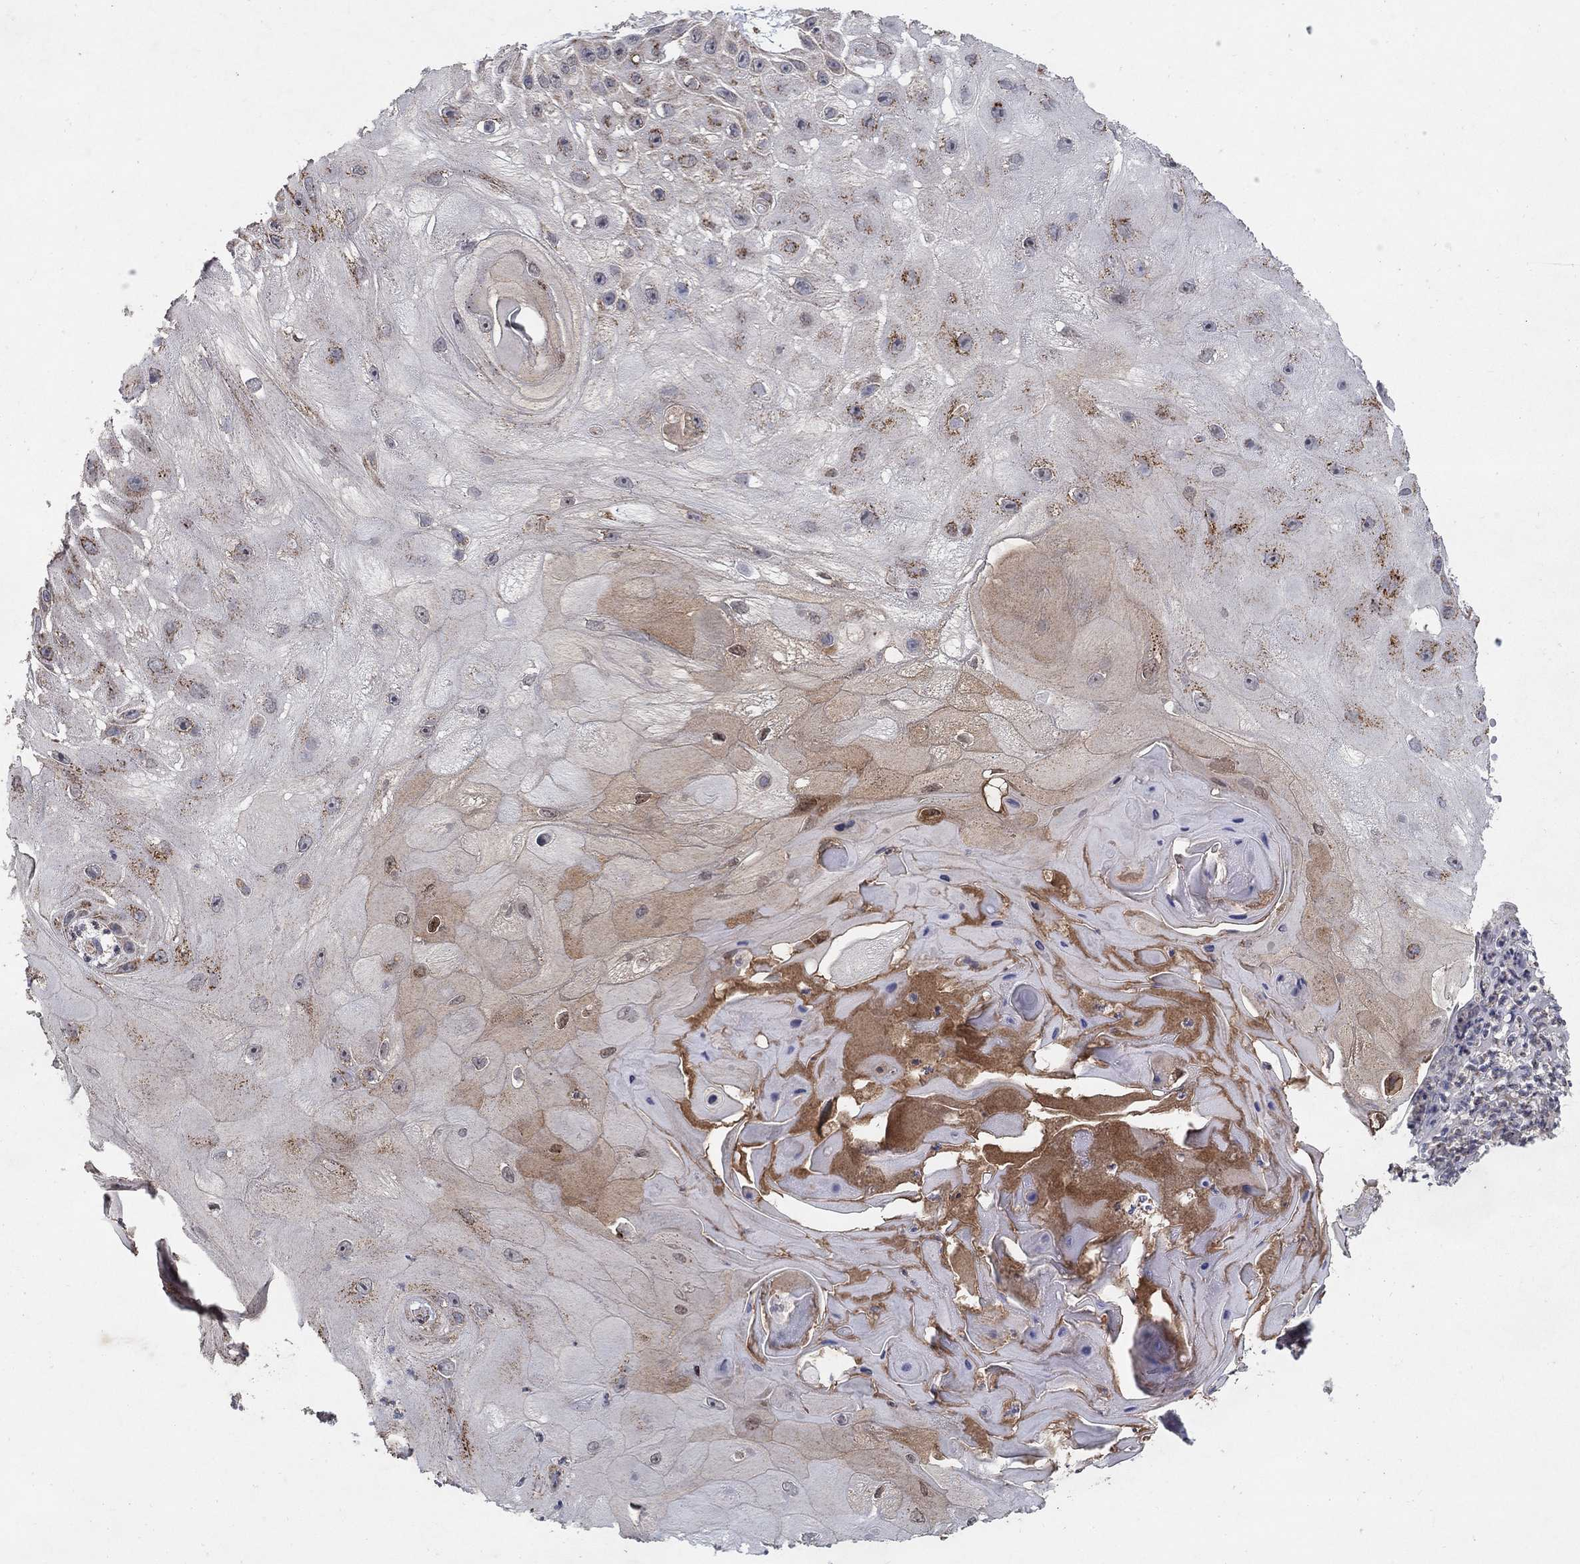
{"staining": {"intensity": "moderate", "quantity": "25%-75%", "location": "cytoplasmic/membranous"}, "tissue": "skin cancer", "cell_type": "Tumor cells", "image_type": "cancer", "snomed": [{"axis": "morphology", "description": "Normal tissue, NOS"}, {"axis": "morphology", "description": "Squamous cell carcinoma, NOS"}, {"axis": "topography", "description": "Skin"}], "caption": "Skin cancer was stained to show a protein in brown. There is medium levels of moderate cytoplasmic/membranous staining in approximately 25%-75% of tumor cells.", "gene": "GPSM1", "patient": {"sex": "male", "age": 79}}